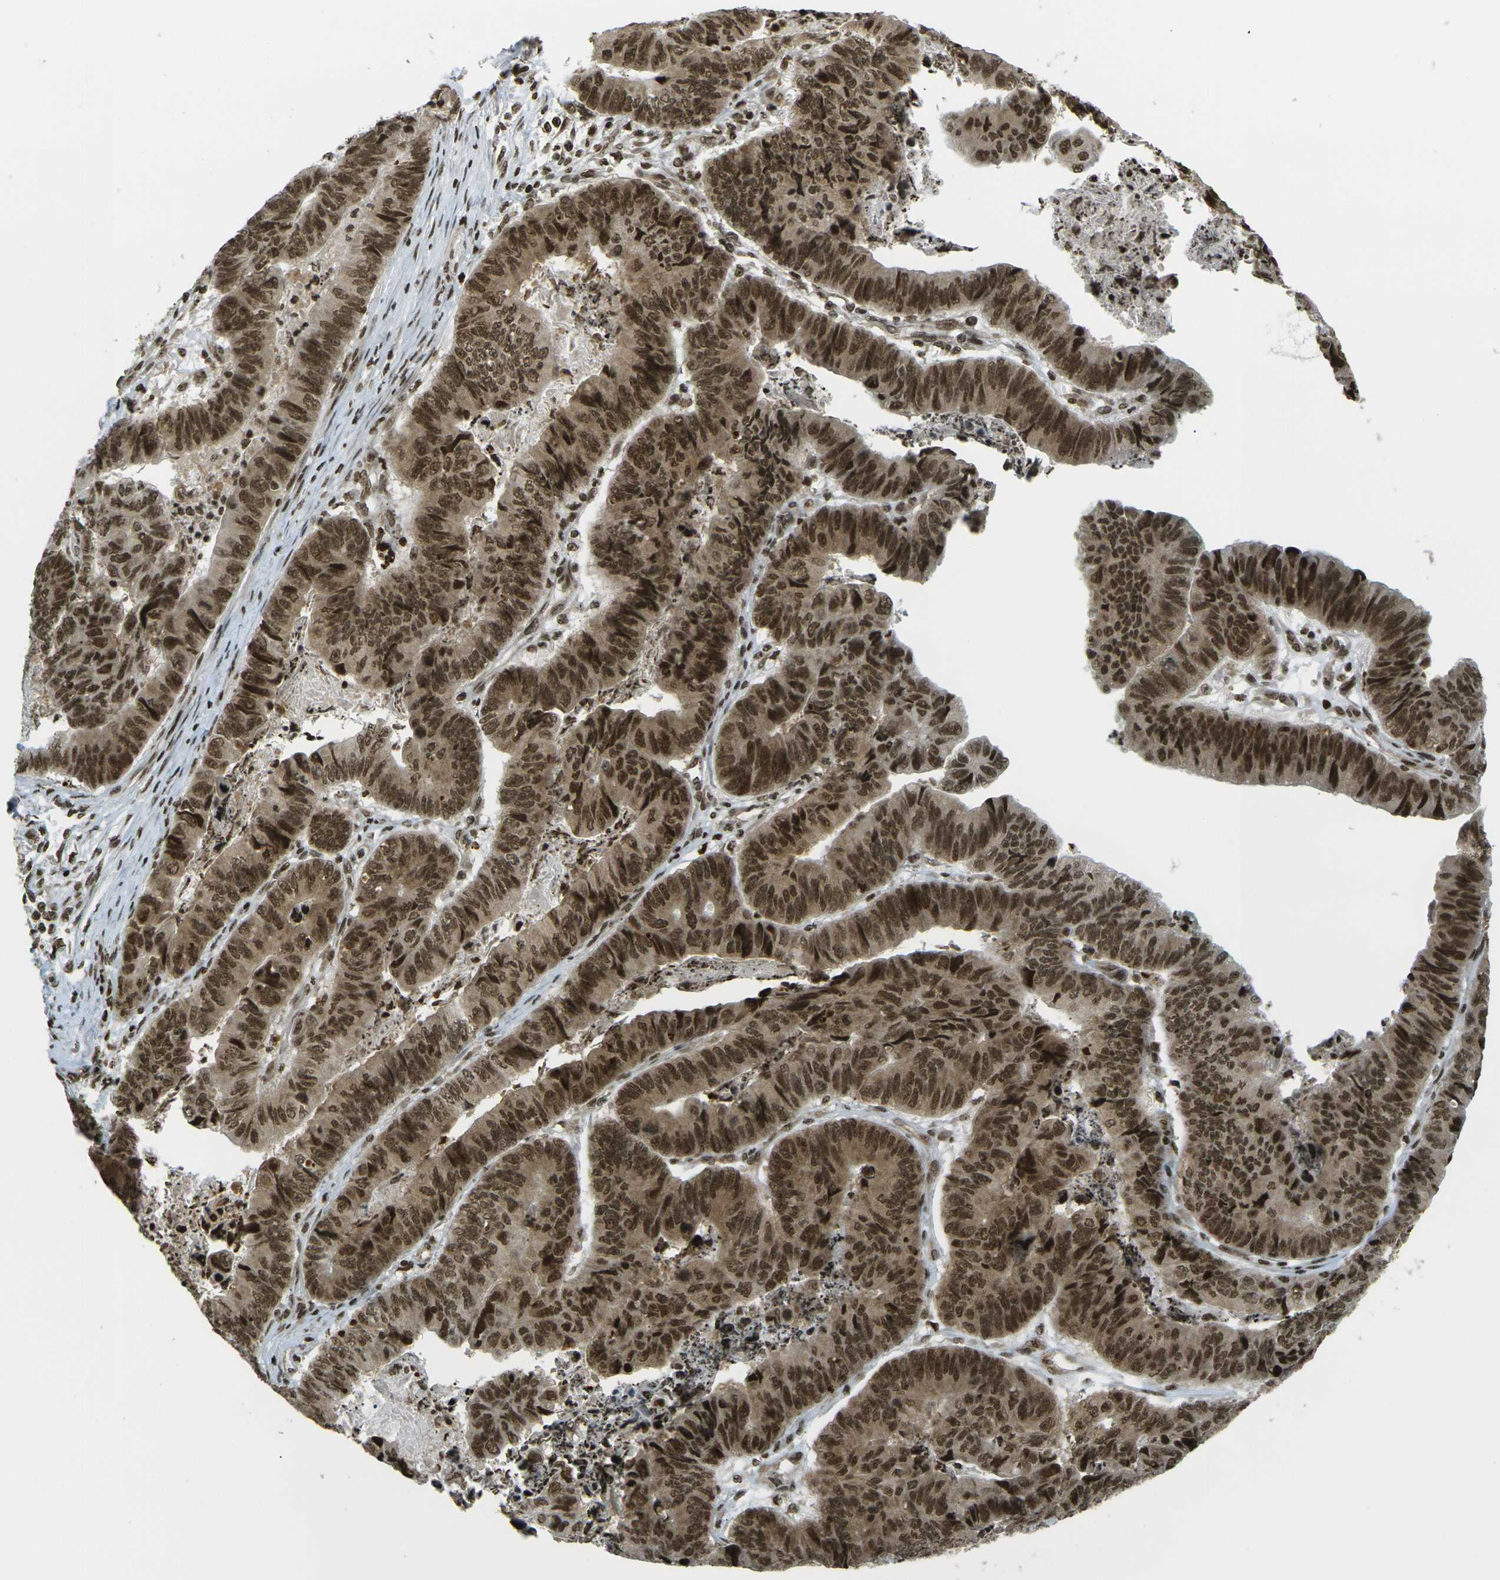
{"staining": {"intensity": "strong", "quantity": ">75%", "location": "cytoplasmic/membranous,nuclear"}, "tissue": "stomach cancer", "cell_type": "Tumor cells", "image_type": "cancer", "snomed": [{"axis": "morphology", "description": "Adenocarcinoma, NOS"}, {"axis": "topography", "description": "Stomach, lower"}], "caption": "A histopathology image showing strong cytoplasmic/membranous and nuclear staining in approximately >75% of tumor cells in stomach cancer, as visualized by brown immunohistochemical staining.", "gene": "RUVBL2", "patient": {"sex": "male", "age": 77}}